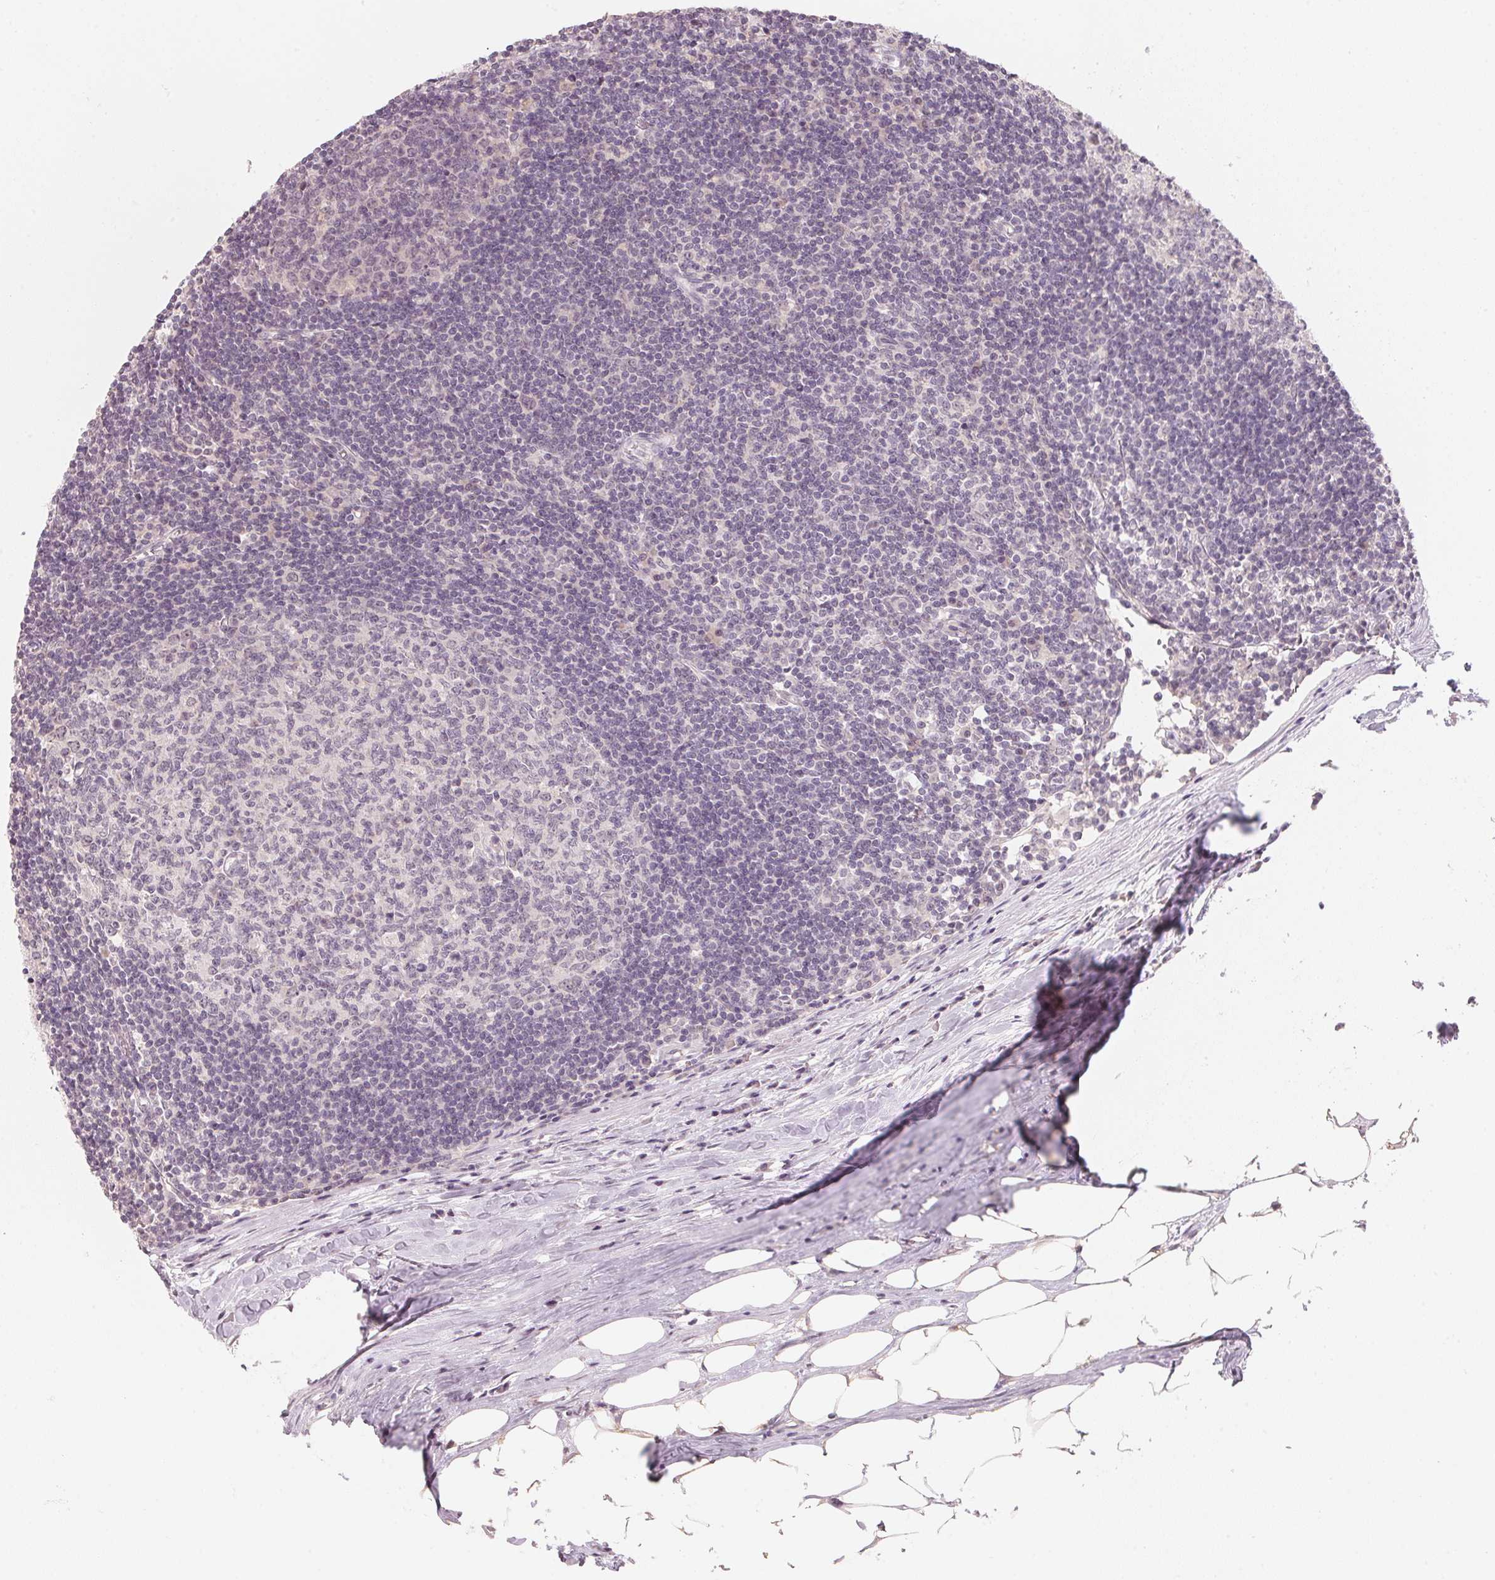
{"staining": {"intensity": "negative", "quantity": "none", "location": "none"}, "tissue": "lymph node", "cell_type": "Germinal center cells", "image_type": "normal", "snomed": [{"axis": "morphology", "description": "Normal tissue, NOS"}, {"axis": "topography", "description": "Lymph node"}], "caption": "High magnification brightfield microscopy of normal lymph node stained with DAB (3,3'-diaminobenzidine) (brown) and counterstained with hematoxylin (blue): germinal center cells show no significant positivity.", "gene": "ANKRD31", "patient": {"sex": "male", "age": 67}}